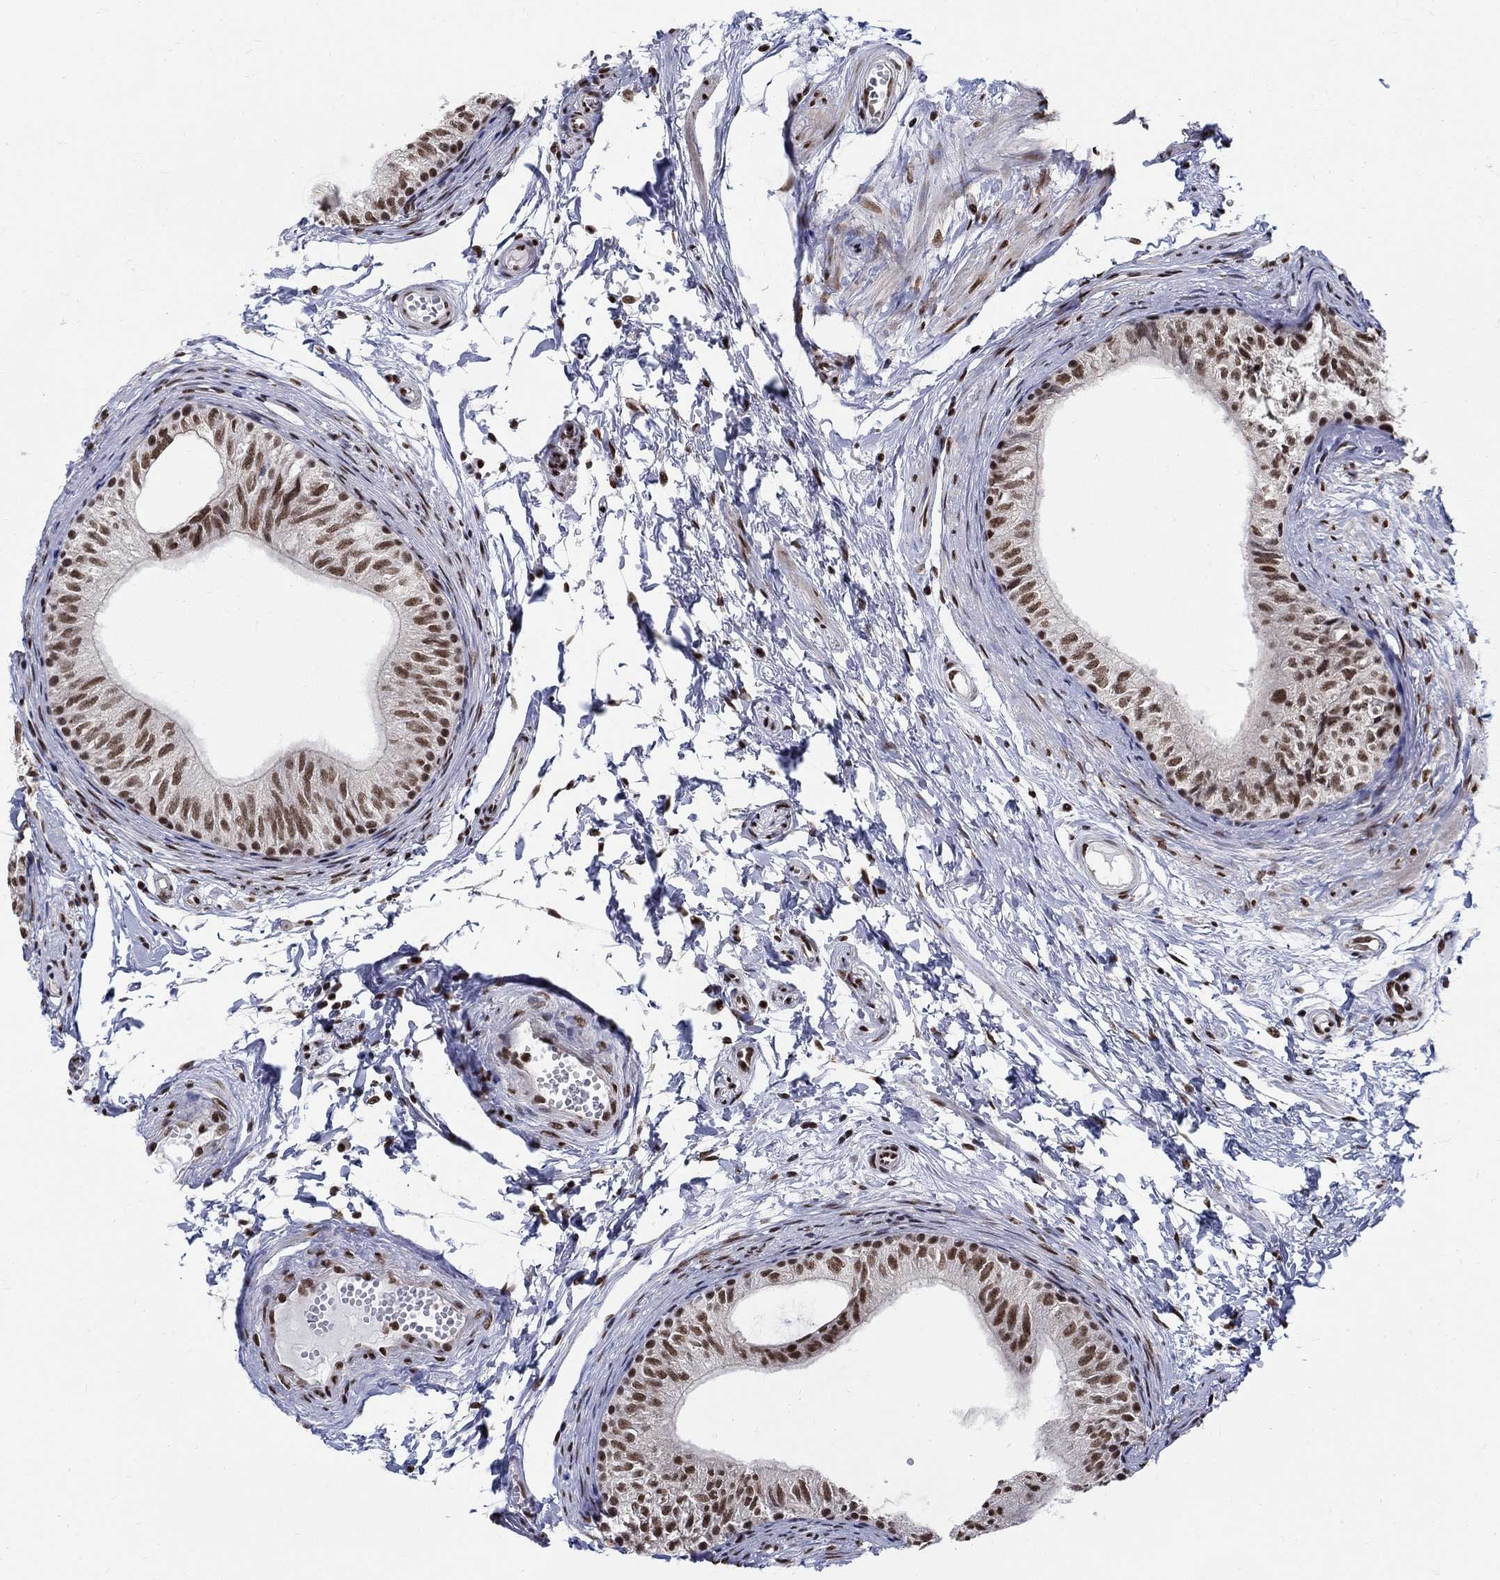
{"staining": {"intensity": "moderate", "quantity": ">75%", "location": "nuclear"}, "tissue": "epididymis", "cell_type": "Glandular cells", "image_type": "normal", "snomed": [{"axis": "morphology", "description": "Normal tissue, NOS"}, {"axis": "topography", "description": "Epididymis"}], "caption": "IHC (DAB) staining of benign epididymis reveals moderate nuclear protein staining in approximately >75% of glandular cells. (DAB IHC, brown staining for protein, blue staining for nuclei).", "gene": "FBXO16", "patient": {"sex": "male", "age": 22}}